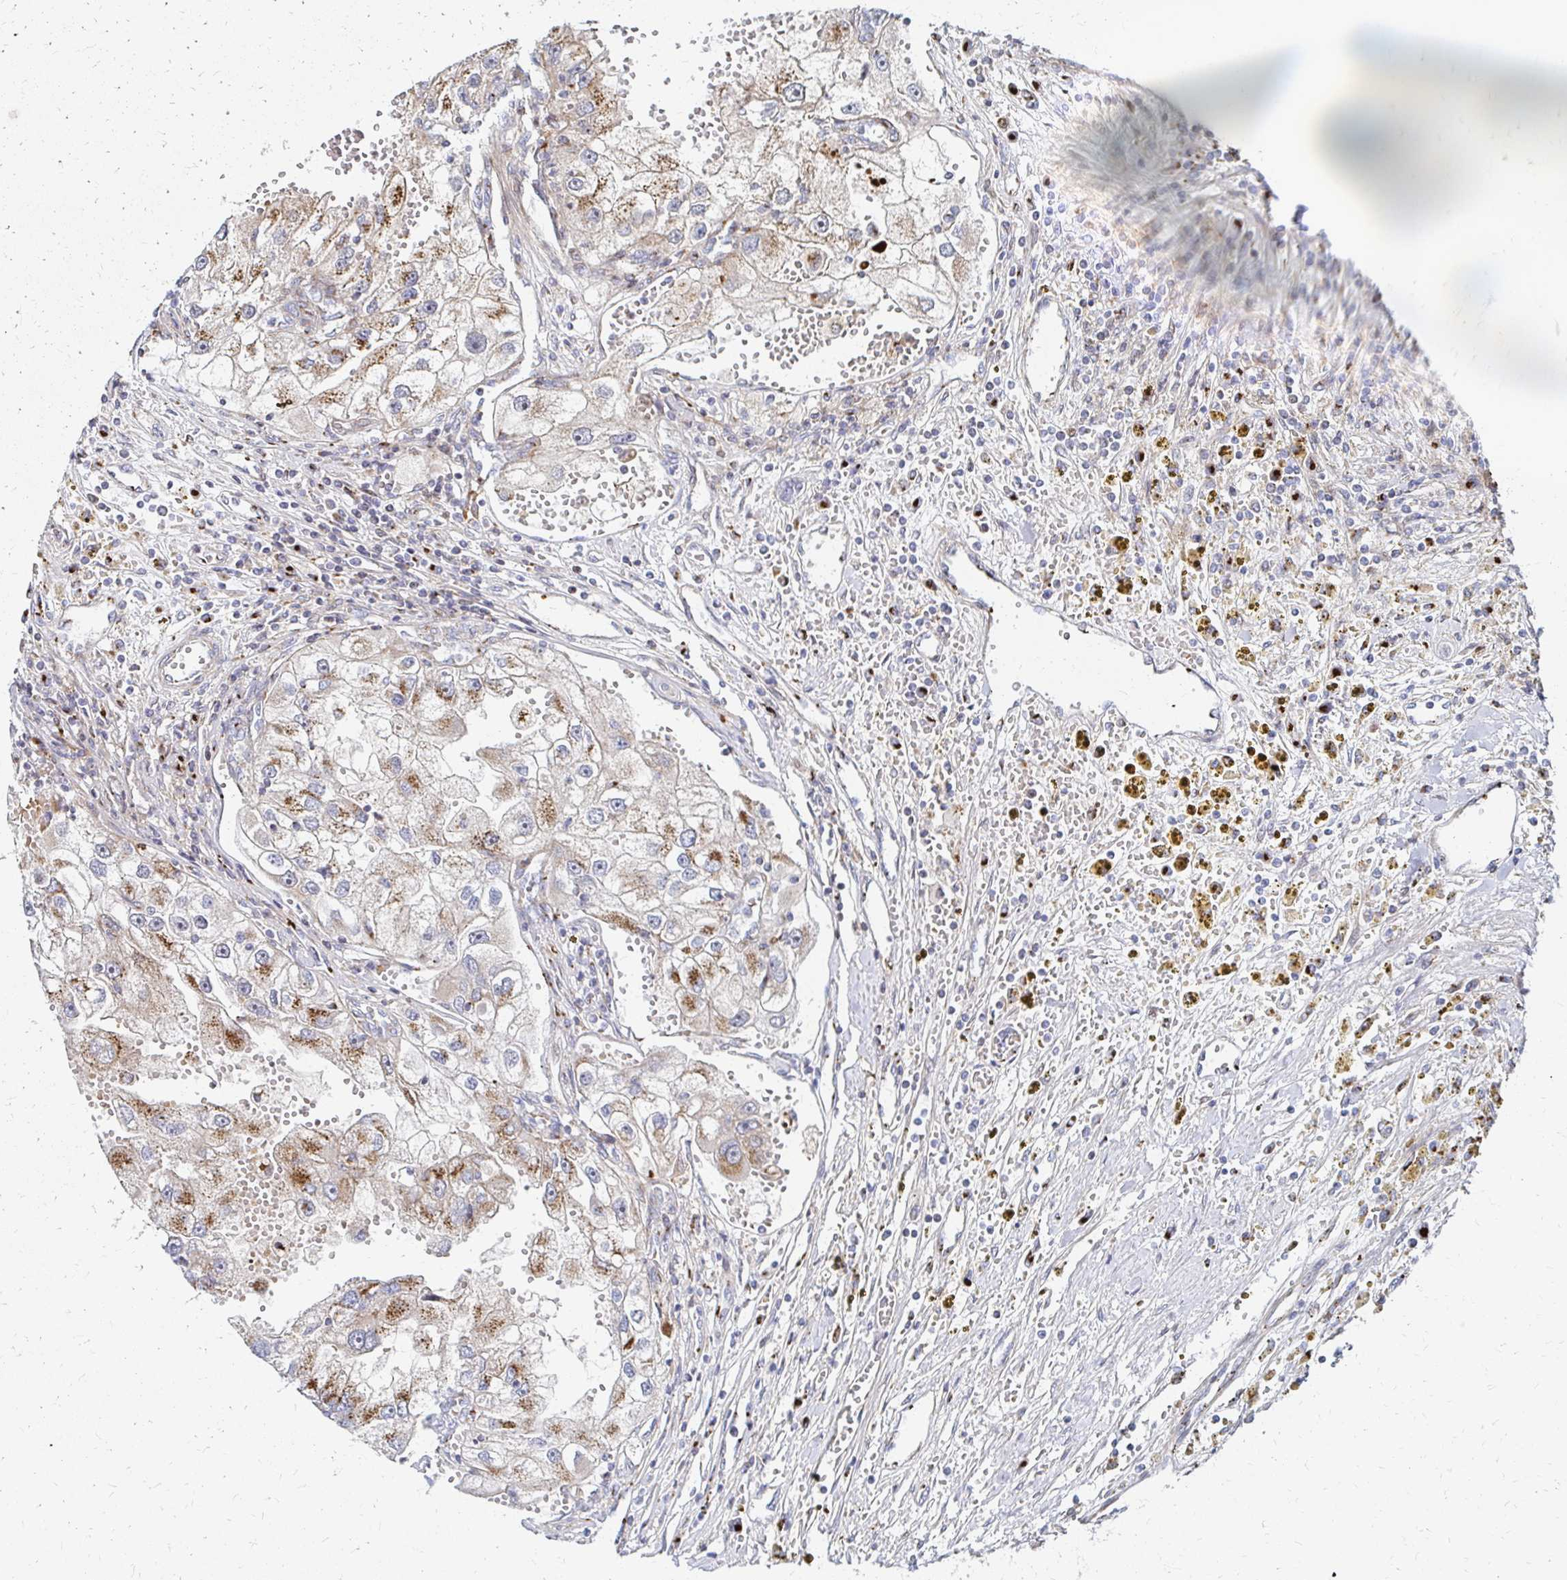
{"staining": {"intensity": "moderate", "quantity": "25%-75%", "location": "cytoplasmic/membranous"}, "tissue": "renal cancer", "cell_type": "Tumor cells", "image_type": "cancer", "snomed": [{"axis": "morphology", "description": "Adenocarcinoma, NOS"}, {"axis": "topography", "description": "Kidney"}], "caption": "Renal cancer (adenocarcinoma) stained with immunohistochemistry shows moderate cytoplasmic/membranous positivity in approximately 25%-75% of tumor cells. (DAB (3,3'-diaminobenzidine) IHC, brown staining for protein, blue staining for nuclei).", "gene": "MAN1A1", "patient": {"sex": "male", "age": 63}}